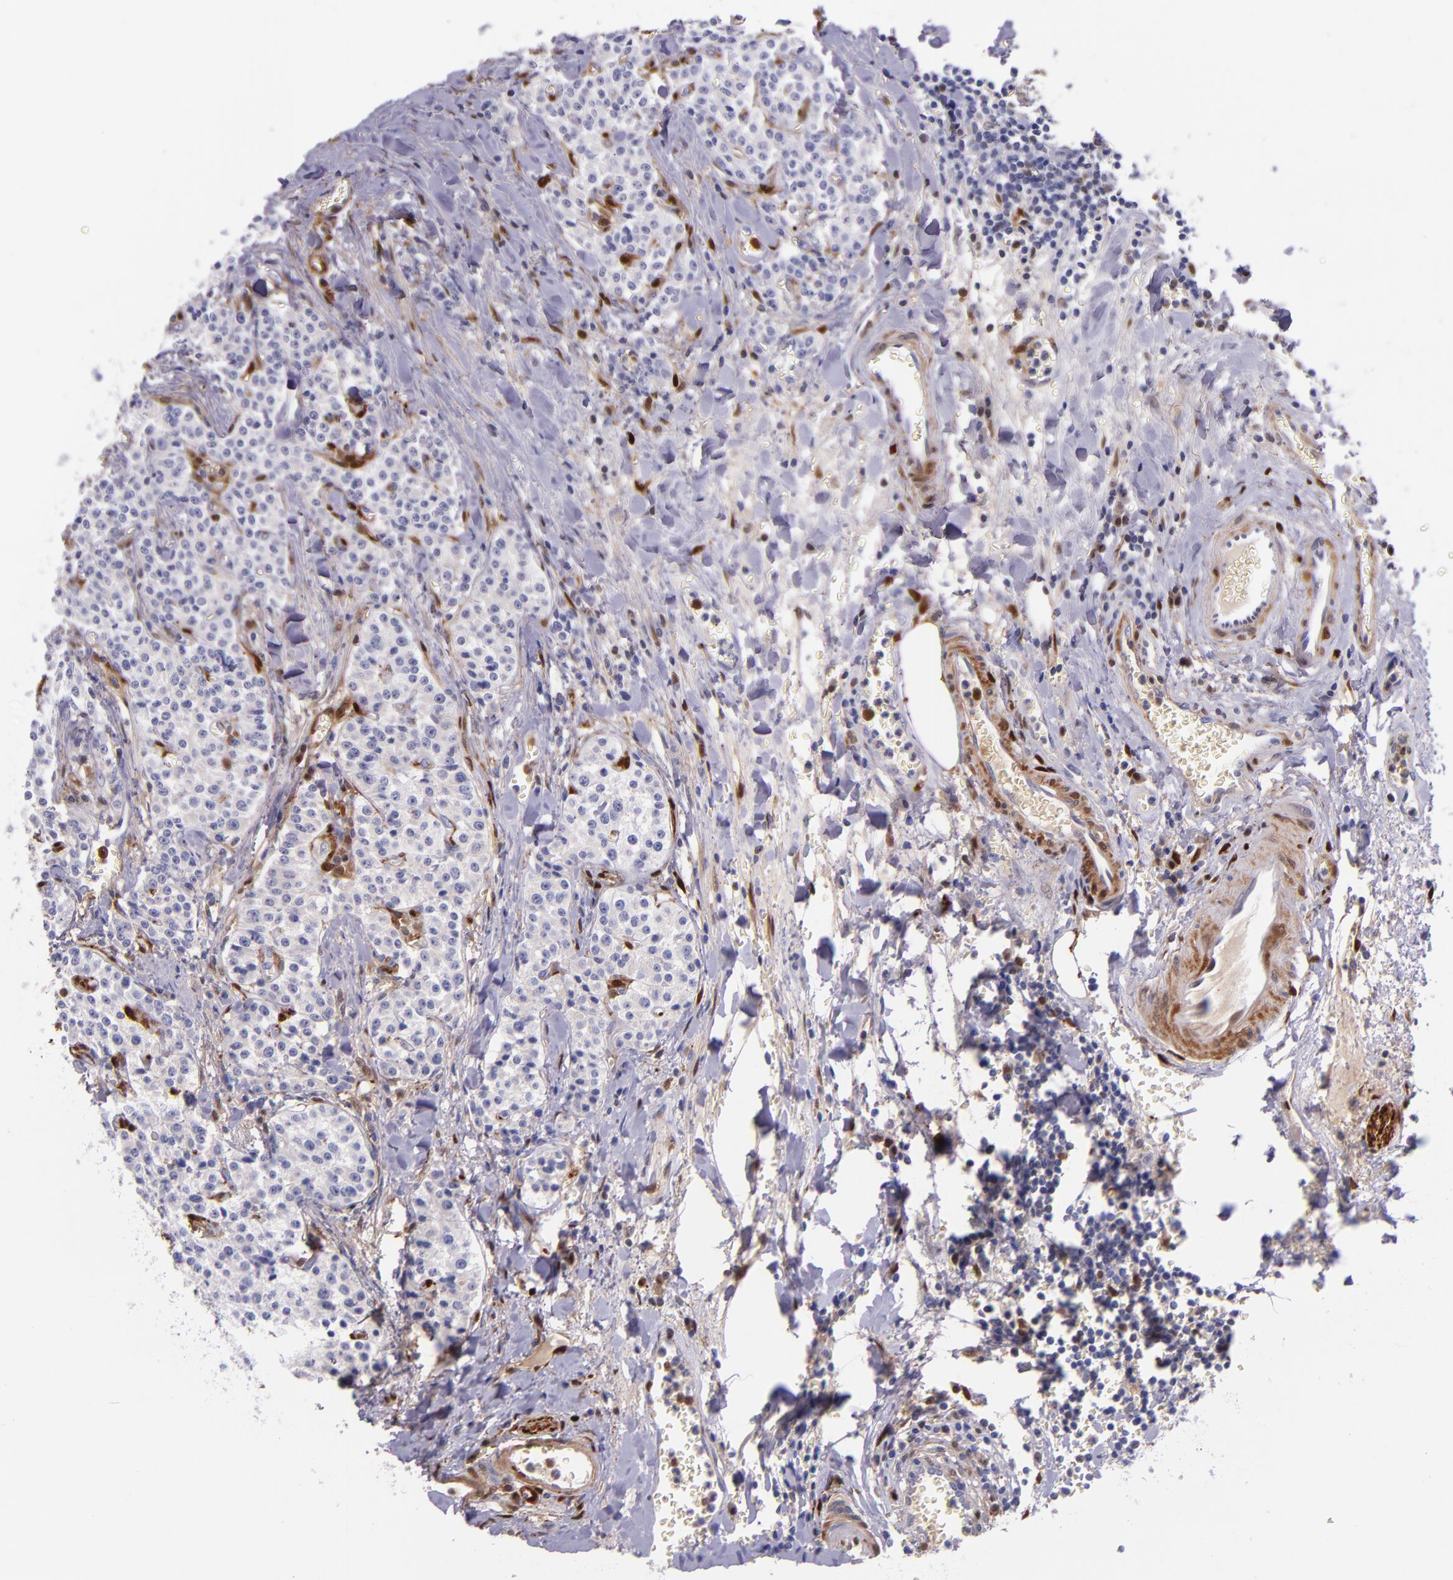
{"staining": {"intensity": "negative", "quantity": "none", "location": "none"}, "tissue": "carcinoid", "cell_type": "Tumor cells", "image_type": "cancer", "snomed": [{"axis": "morphology", "description": "Carcinoid, malignant, NOS"}, {"axis": "topography", "description": "Stomach"}], "caption": "Tumor cells are negative for brown protein staining in carcinoid (malignant).", "gene": "LGALS1", "patient": {"sex": "female", "age": 76}}